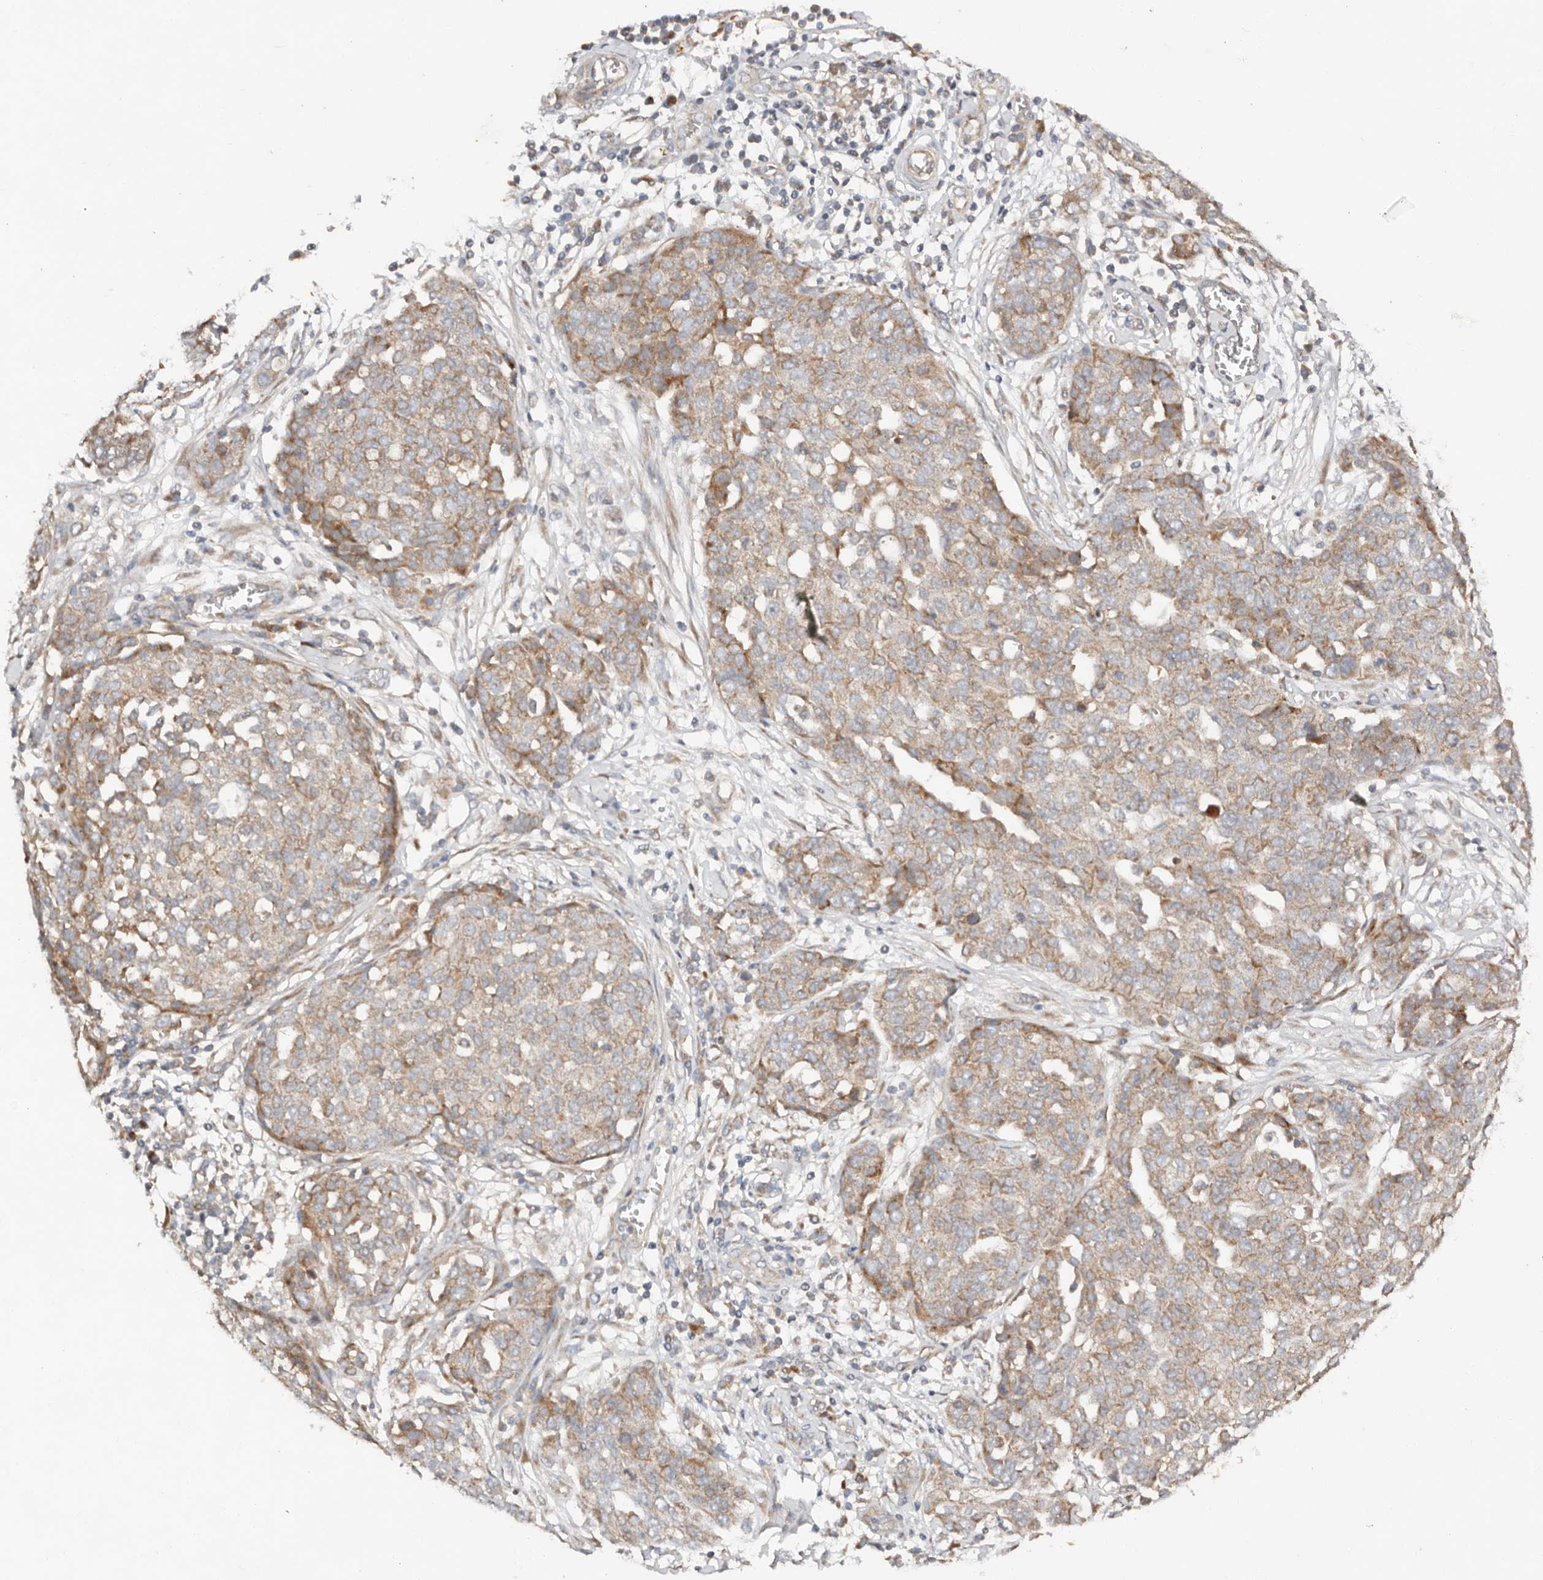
{"staining": {"intensity": "moderate", "quantity": "25%-75%", "location": "cytoplasmic/membranous"}, "tissue": "ovarian cancer", "cell_type": "Tumor cells", "image_type": "cancer", "snomed": [{"axis": "morphology", "description": "Cystadenocarcinoma, serous, NOS"}, {"axis": "topography", "description": "Soft tissue"}, {"axis": "topography", "description": "Ovary"}], "caption": "Ovarian serous cystadenocarcinoma stained for a protein displays moderate cytoplasmic/membranous positivity in tumor cells. (DAB IHC, brown staining for protein, blue staining for nuclei).", "gene": "DENND11", "patient": {"sex": "female", "age": 57}}